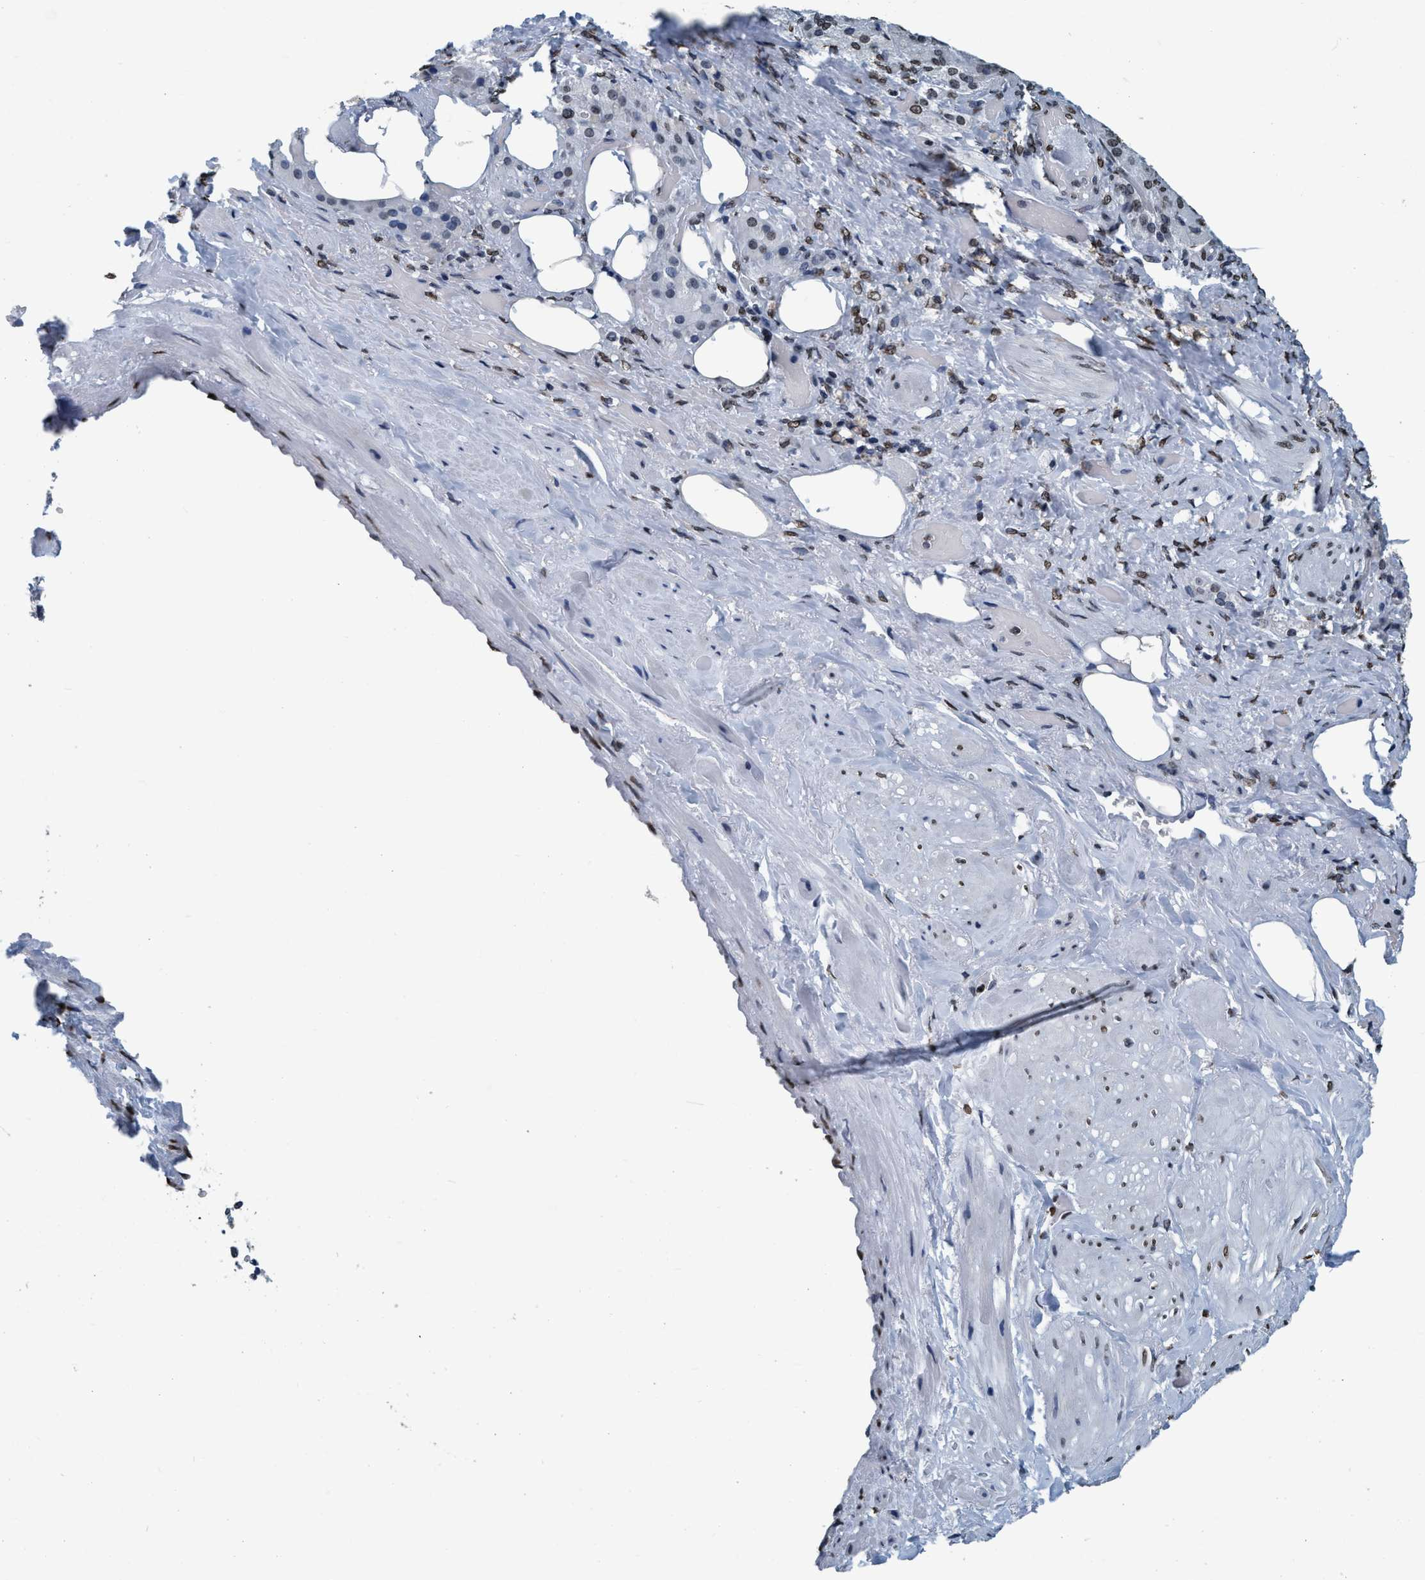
{"staining": {"intensity": "weak", "quantity": ">75%", "location": "nuclear"}, "tissue": "adrenal gland", "cell_type": "Glandular cells", "image_type": "normal", "snomed": [{"axis": "morphology", "description": "Normal tissue, NOS"}, {"axis": "topography", "description": "Adrenal gland"}], "caption": "A photomicrograph showing weak nuclear expression in about >75% of glandular cells in benign adrenal gland, as visualized by brown immunohistochemical staining.", "gene": "CCNE2", "patient": {"sex": "female", "age": 59}}